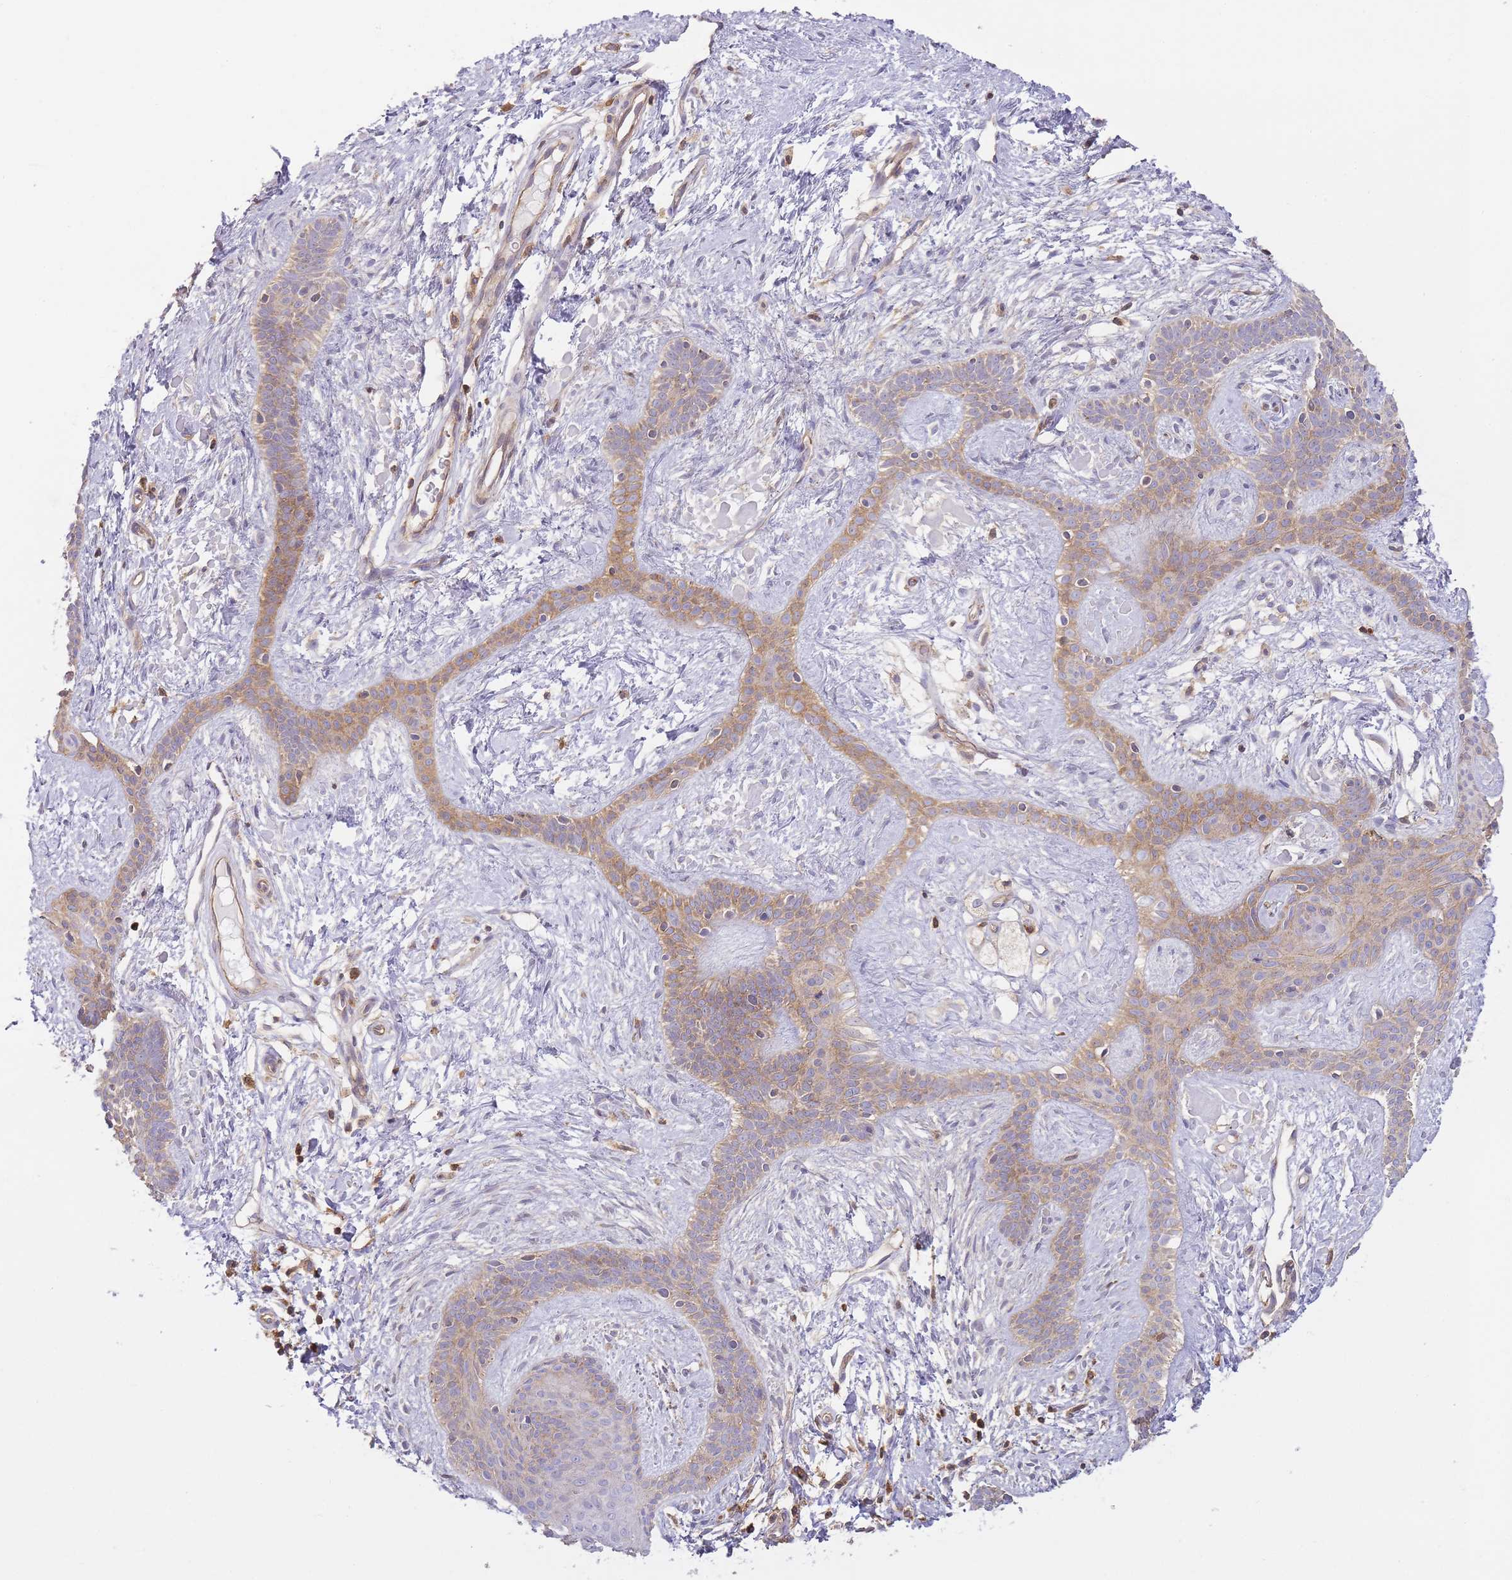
{"staining": {"intensity": "moderate", "quantity": ">75%", "location": "cytoplasmic/membranous"}, "tissue": "skin cancer", "cell_type": "Tumor cells", "image_type": "cancer", "snomed": [{"axis": "morphology", "description": "Basal cell carcinoma"}, {"axis": "topography", "description": "Skin"}], "caption": "Immunohistochemical staining of skin cancer (basal cell carcinoma) displays medium levels of moderate cytoplasmic/membranous expression in approximately >75% of tumor cells.", "gene": "MSN", "patient": {"sex": "male", "age": 78}}